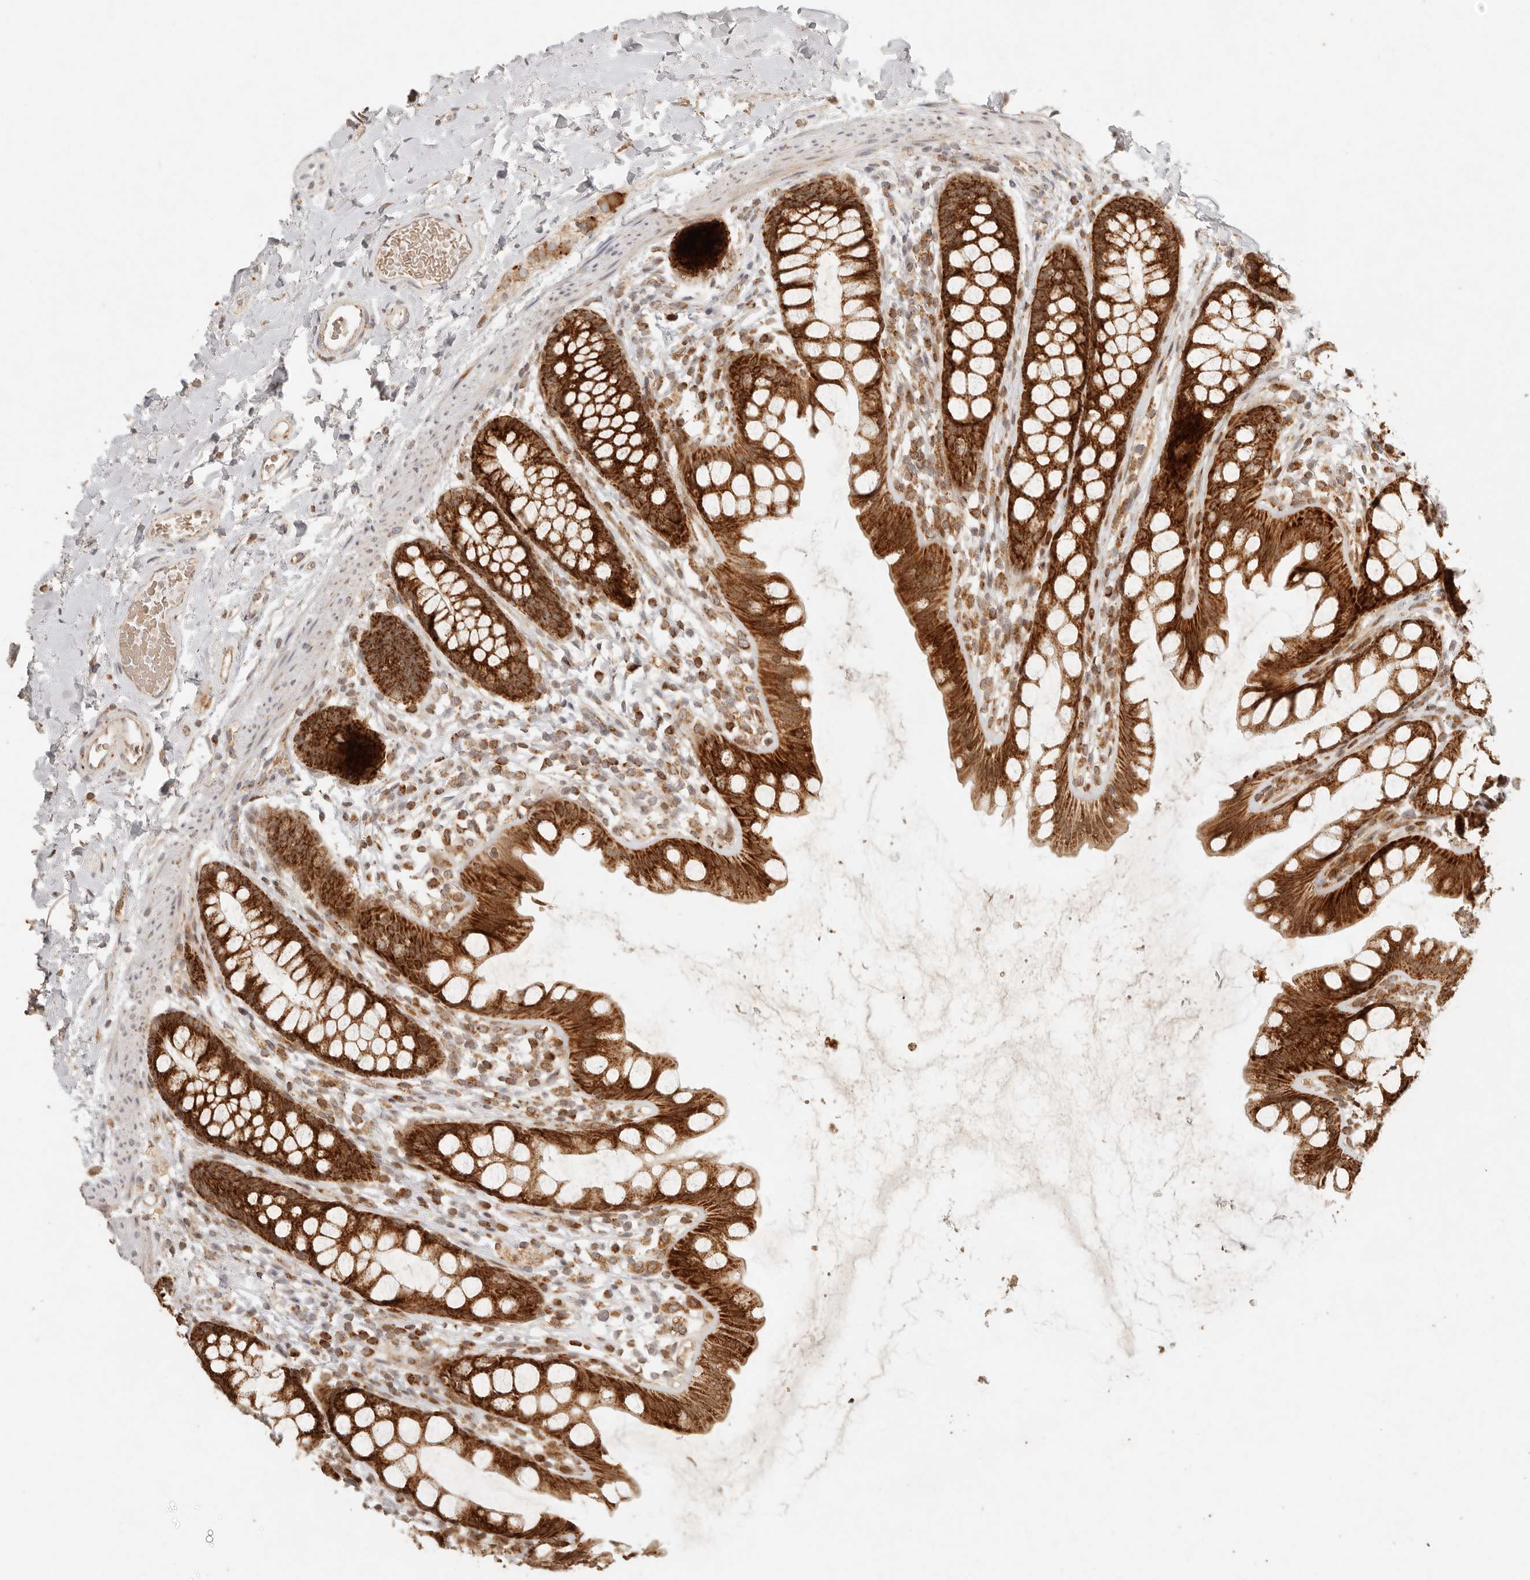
{"staining": {"intensity": "strong", "quantity": ">75%", "location": "cytoplasmic/membranous"}, "tissue": "rectum", "cell_type": "Glandular cells", "image_type": "normal", "snomed": [{"axis": "morphology", "description": "Normal tissue, NOS"}, {"axis": "topography", "description": "Rectum"}], "caption": "Immunohistochemical staining of unremarkable rectum shows high levels of strong cytoplasmic/membranous positivity in about >75% of glandular cells.", "gene": "MRPL55", "patient": {"sex": "female", "age": 65}}